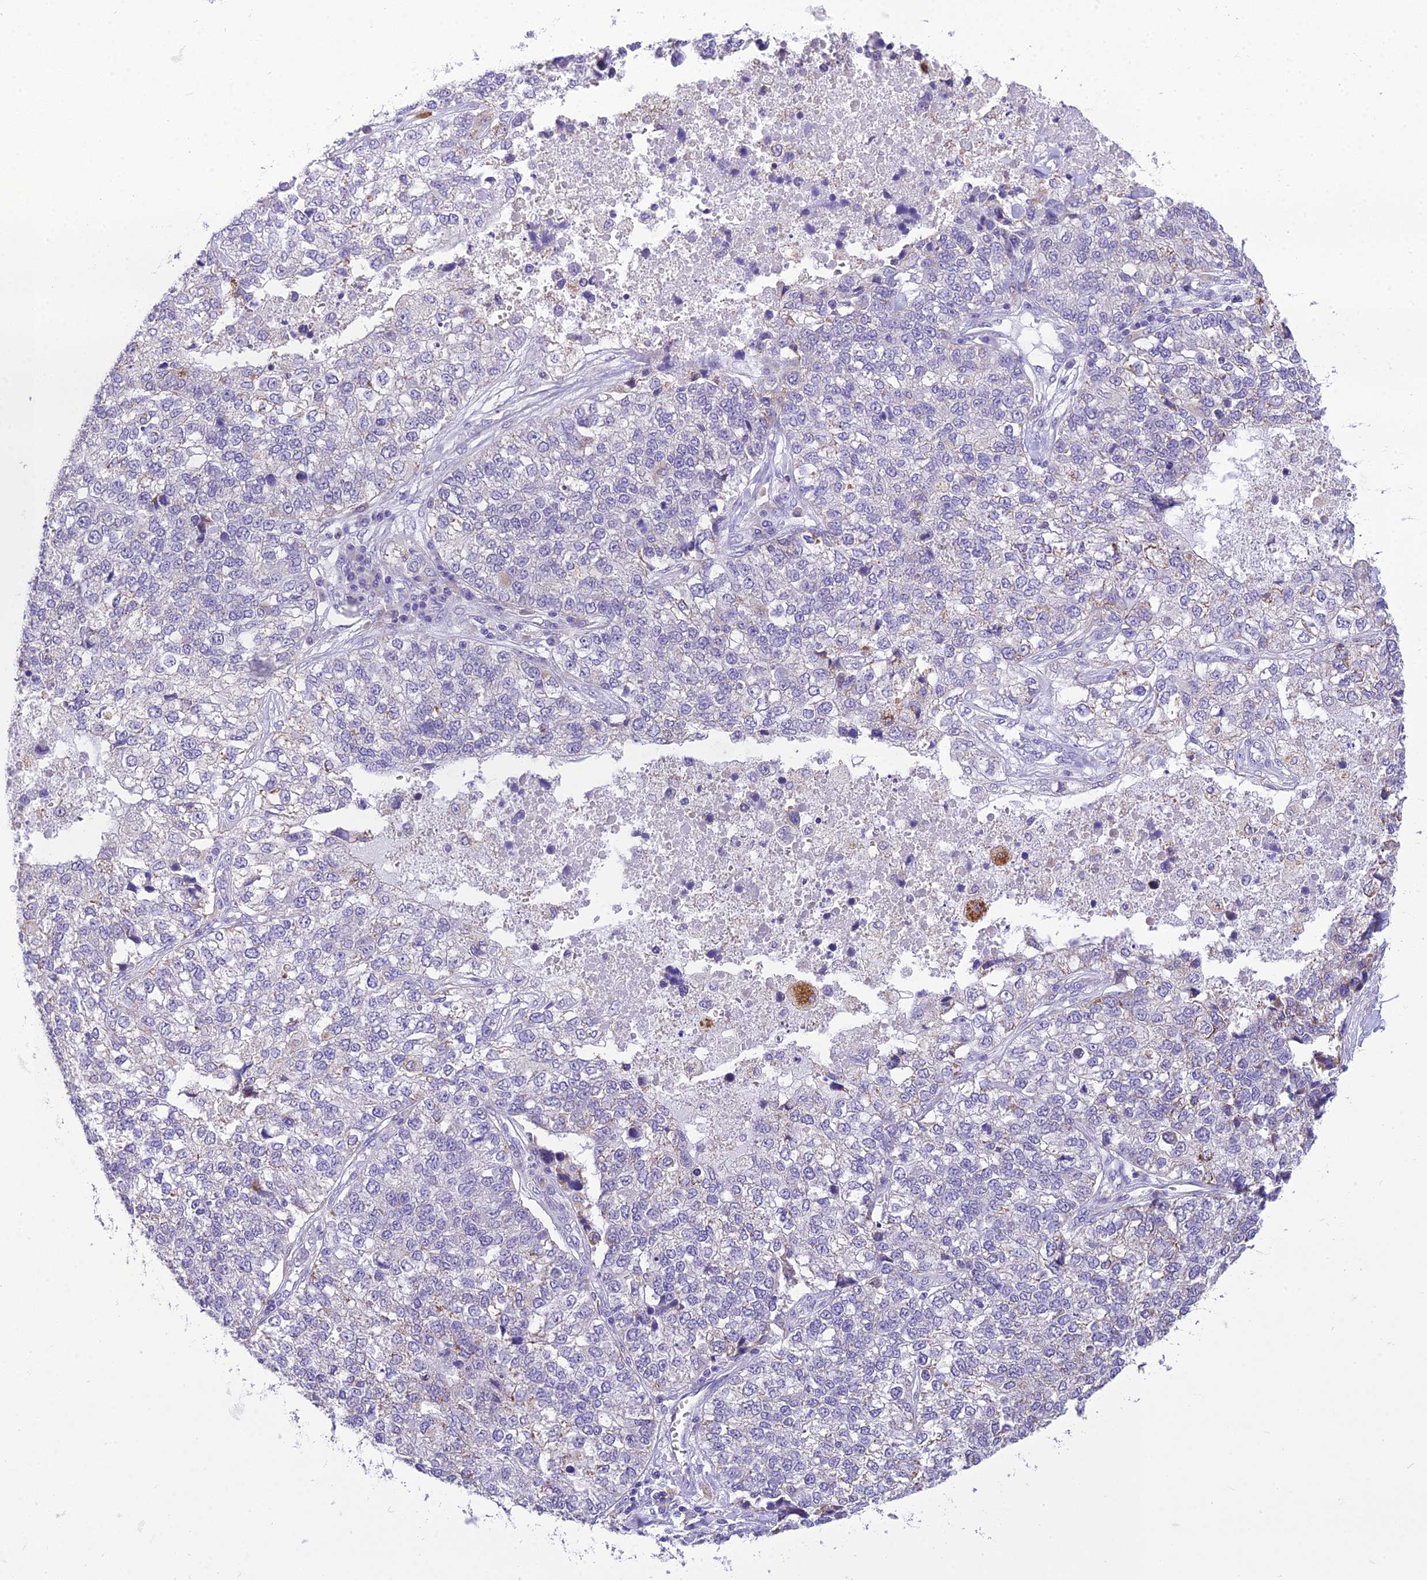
{"staining": {"intensity": "negative", "quantity": "none", "location": "none"}, "tissue": "lung cancer", "cell_type": "Tumor cells", "image_type": "cancer", "snomed": [{"axis": "morphology", "description": "Adenocarcinoma, NOS"}, {"axis": "topography", "description": "Lung"}], "caption": "High power microscopy histopathology image of an IHC micrograph of lung cancer, revealing no significant staining in tumor cells.", "gene": "MIIP", "patient": {"sex": "male", "age": 49}}